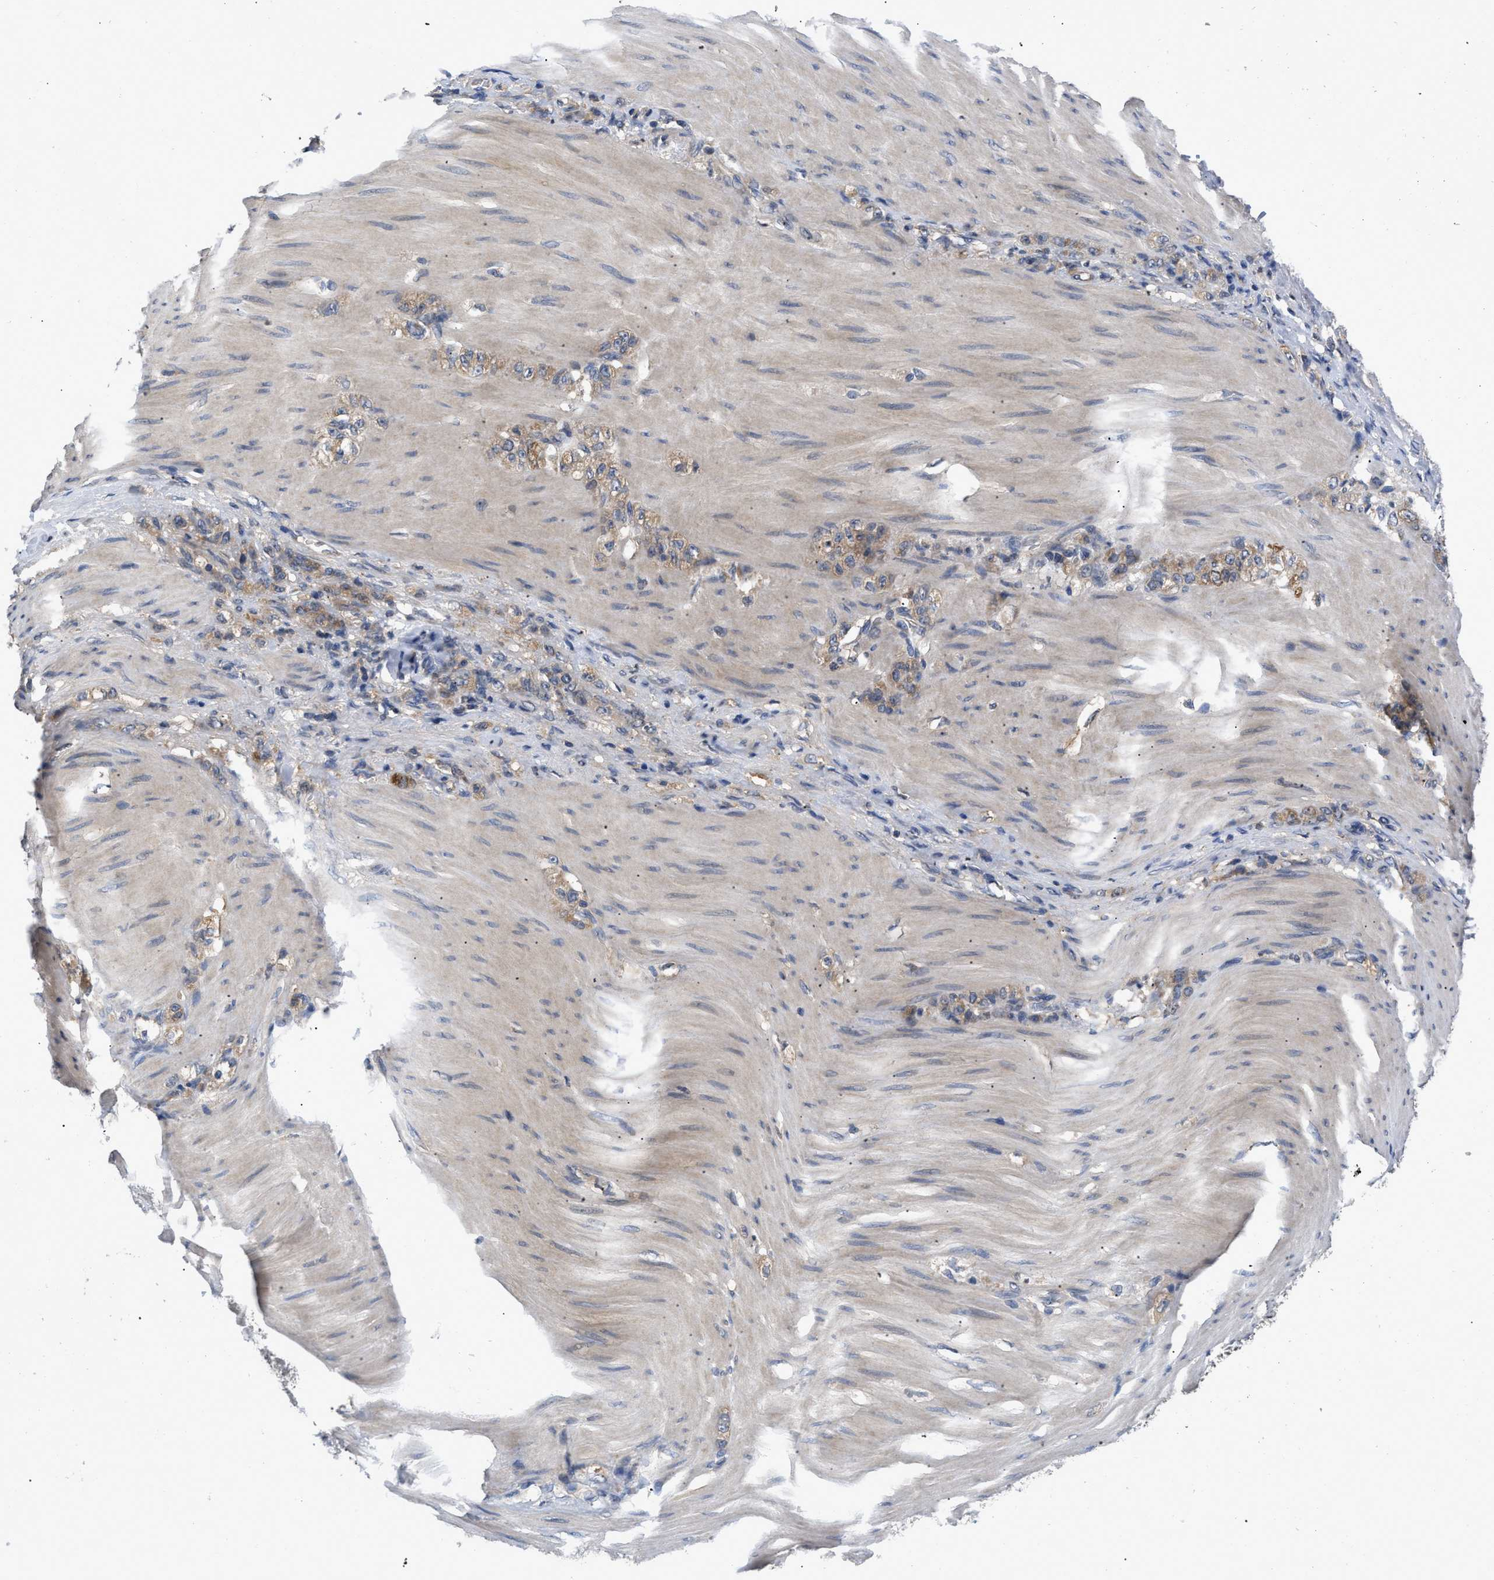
{"staining": {"intensity": "moderate", "quantity": ">75%", "location": "cytoplasmic/membranous"}, "tissue": "stomach cancer", "cell_type": "Tumor cells", "image_type": "cancer", "snomed": [{"axis": "morphology", "description": "Normal tissue, NOS"}, {"axis": "morphology", "description": "Adenocarcinoma, NOS"}, {"axis": "topography", "description": "Stomach"}], "caption": "Brown immunohistochemical staining in human adenocarcinoma (stomach) shows moderate cytoplasmic/membranous expression in approximately >75% of tumor cells. (DAB (3,3'-diaminobenzidine) = brown stain, brightfield microscopy at high magnification).", "gene": "VPS4A", "patient": {"sex": "male", "age": 82}}